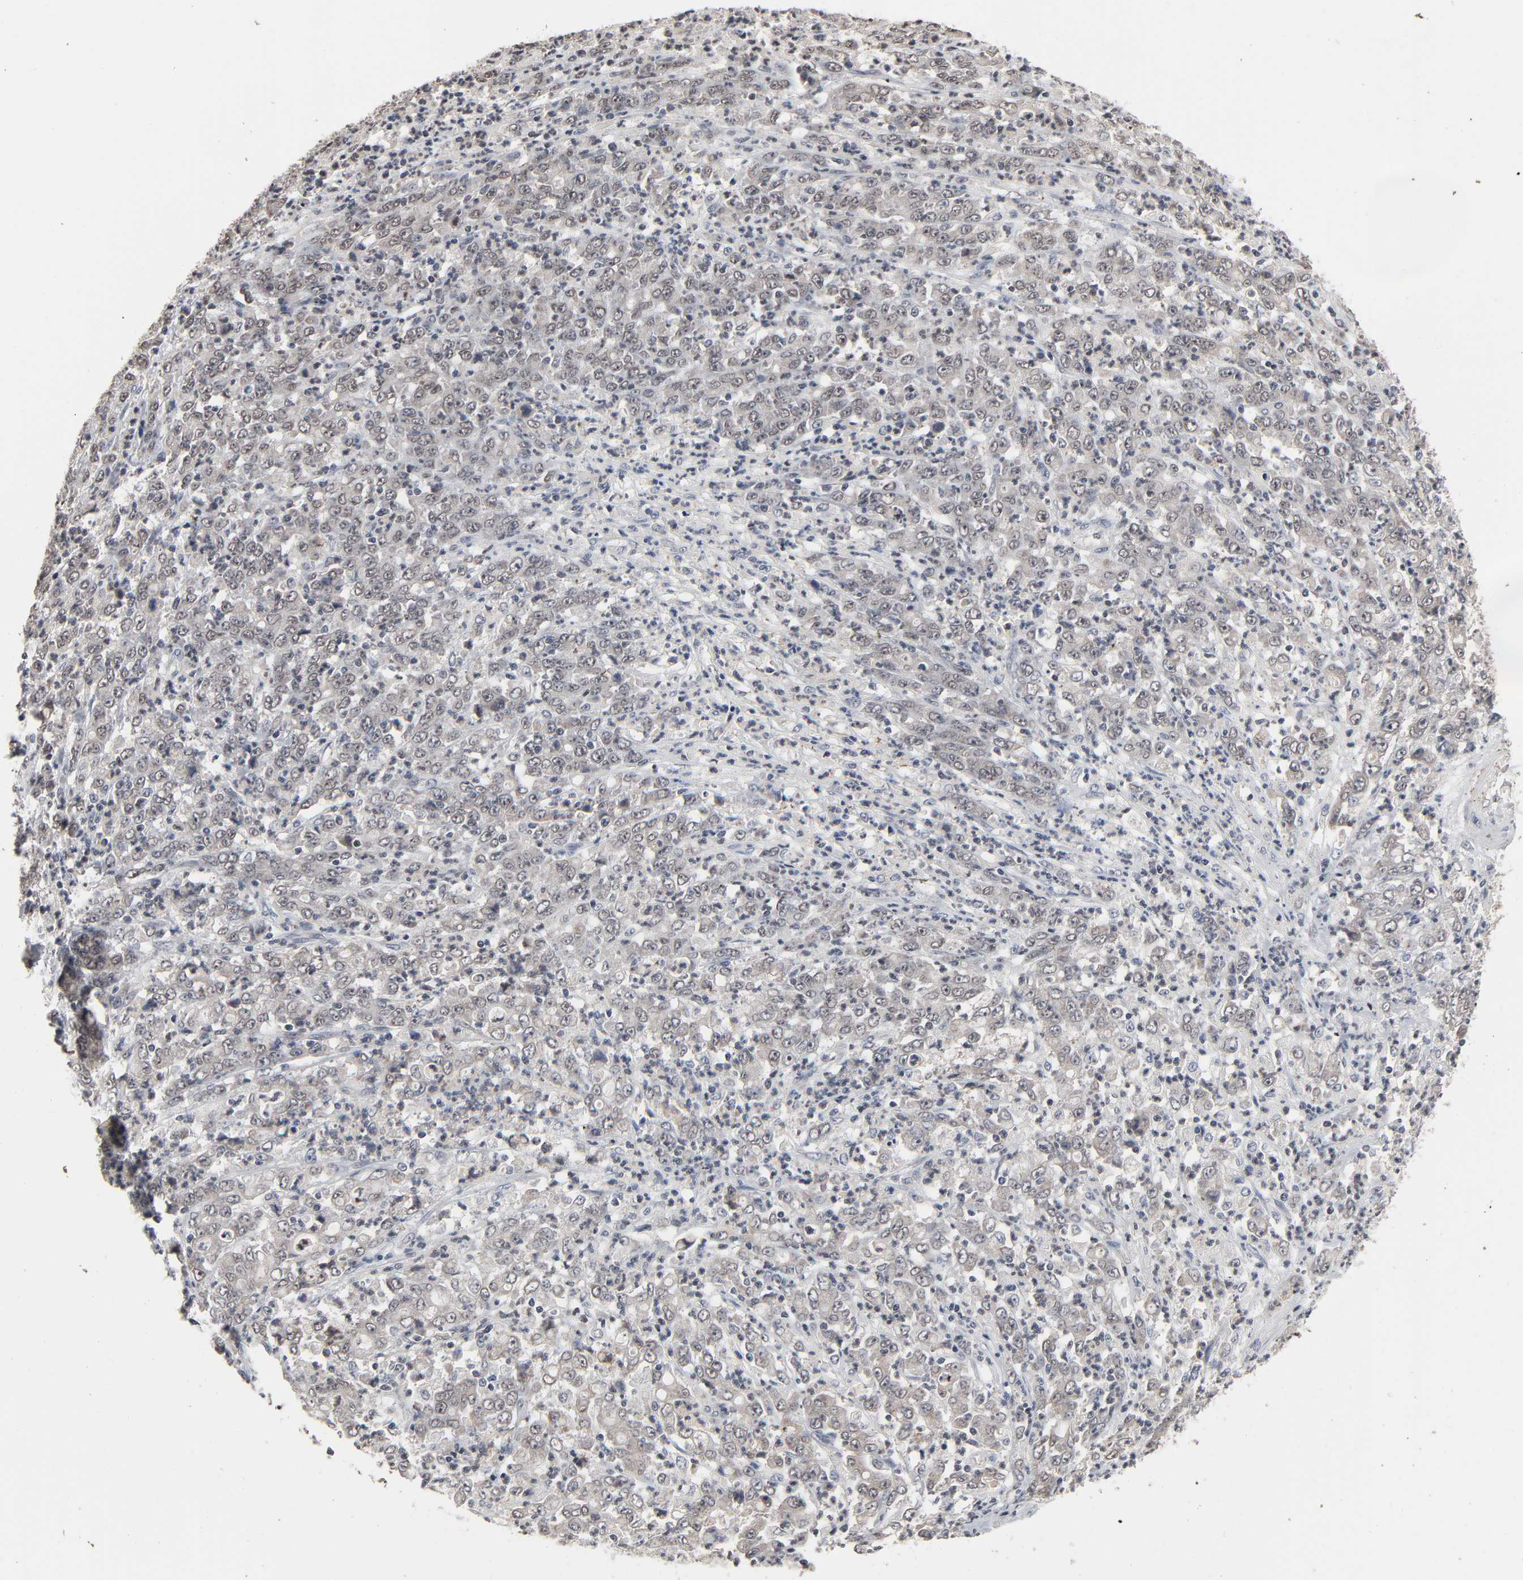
{"staining": {"intensity": "negative", "quantity": "none", "location": "none"}, "tissue": "stomach cancer", "cell_type": "Tumor cells", "image_type": "cancer", "snomed": [{"axis": "morphology", "description": "Adenocarcinoma, NOS"}, {"axis": "topography", "description": "Stomach, lower"}], "caption": "Tumor cells show no significant staining in stomach adenocarcinoma. (DAB (3,3'-diaminobenzidine) immunohistochemistry, high magnification).", "gene": "ZNF419", "patient": {"sex": "female", "age": 71}}